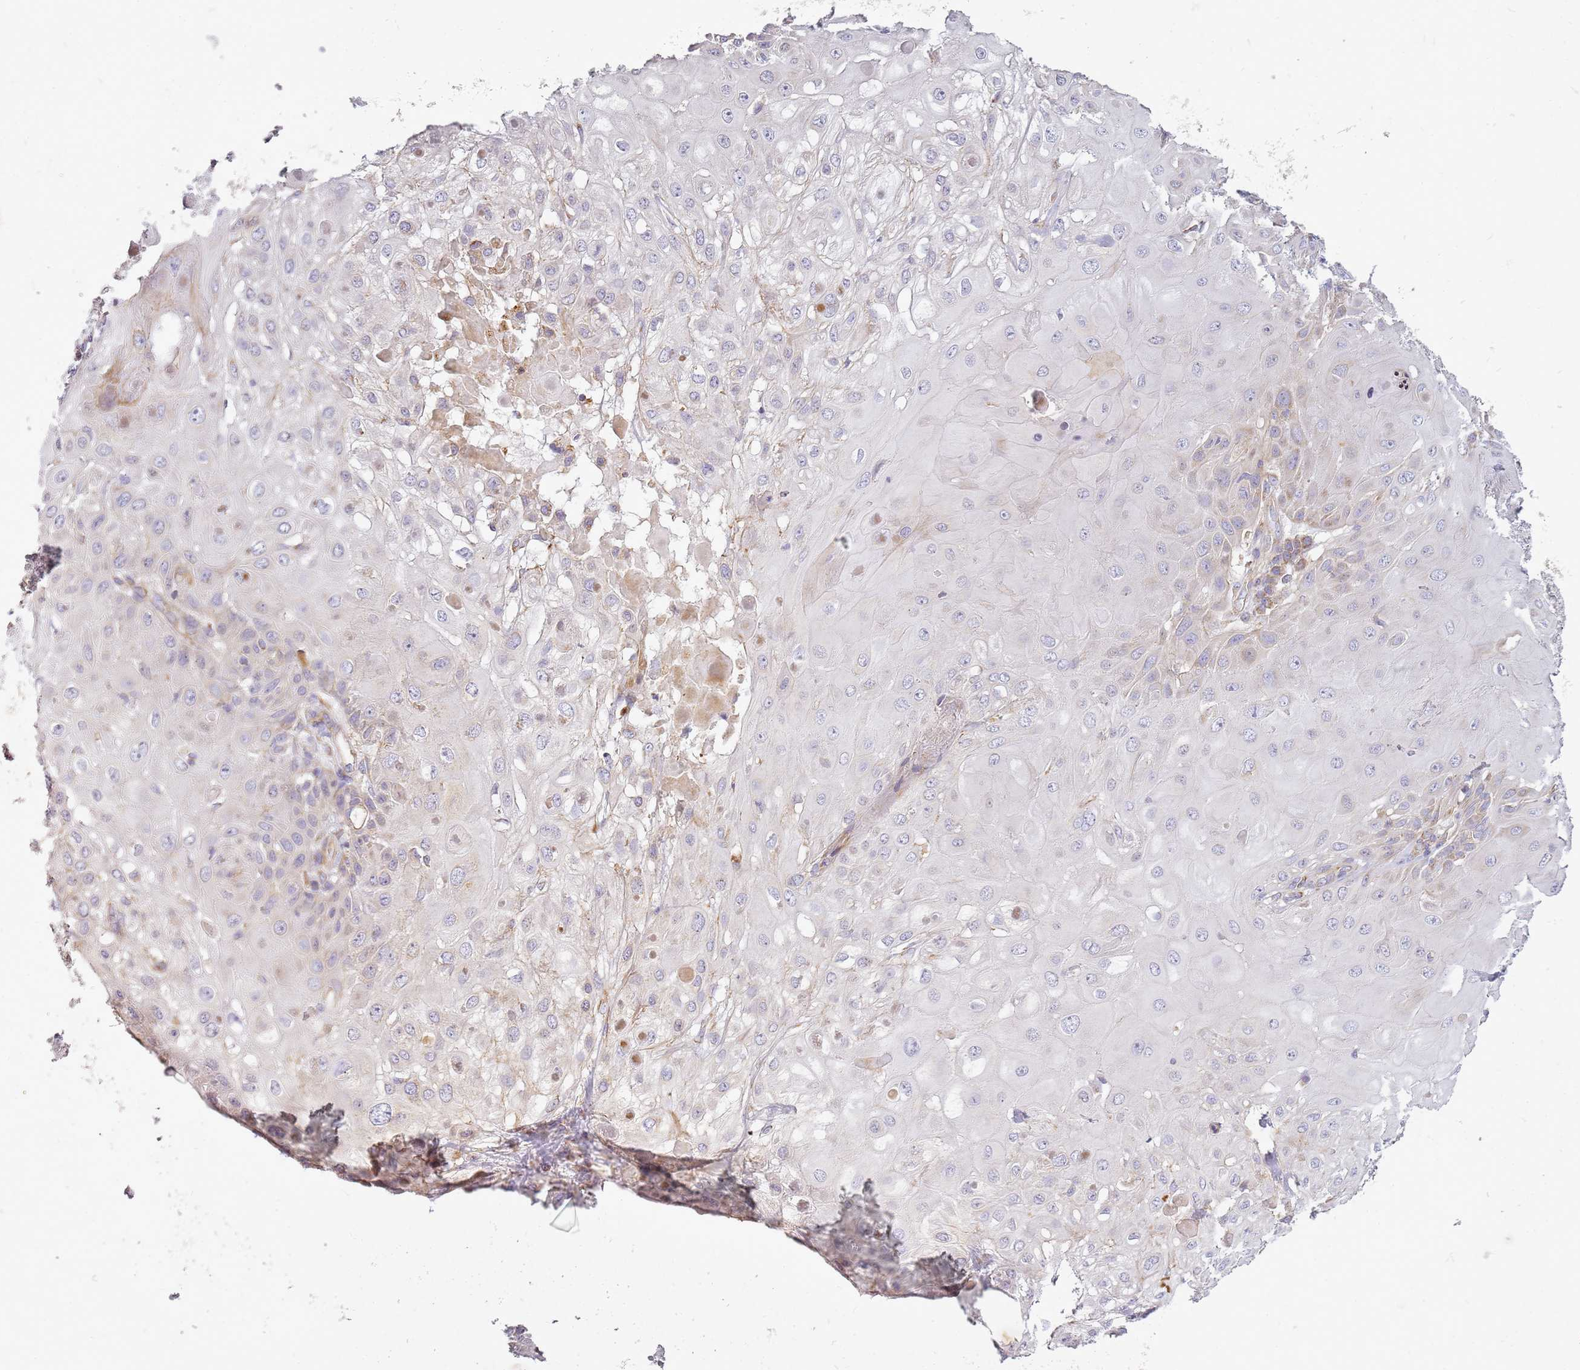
{"staining": {"intensity": "negative", "quantity": "none", "location": "none"}, "tissue": "skin cancer", "cell_type": "Tumor cells", "image_type": "cancer", "snomed": [{"axis": "morphology", "description": "Normal tissue, NOS"}, {"axis": "morphology", "description": "Squamous cell carcinoma, NOS"}, {"axis": "topography", "description": "Skin"}, {"axis": "topography", "description": "Cartilage tissue"}], "caption": "IHC photomicrograph of human skin squamous cell carcinoma stained for a protein (brown), which reveals no expression in tumor cells.", "gene": "TMEM200C", "patient": {"sex": "female", "age": 79}}